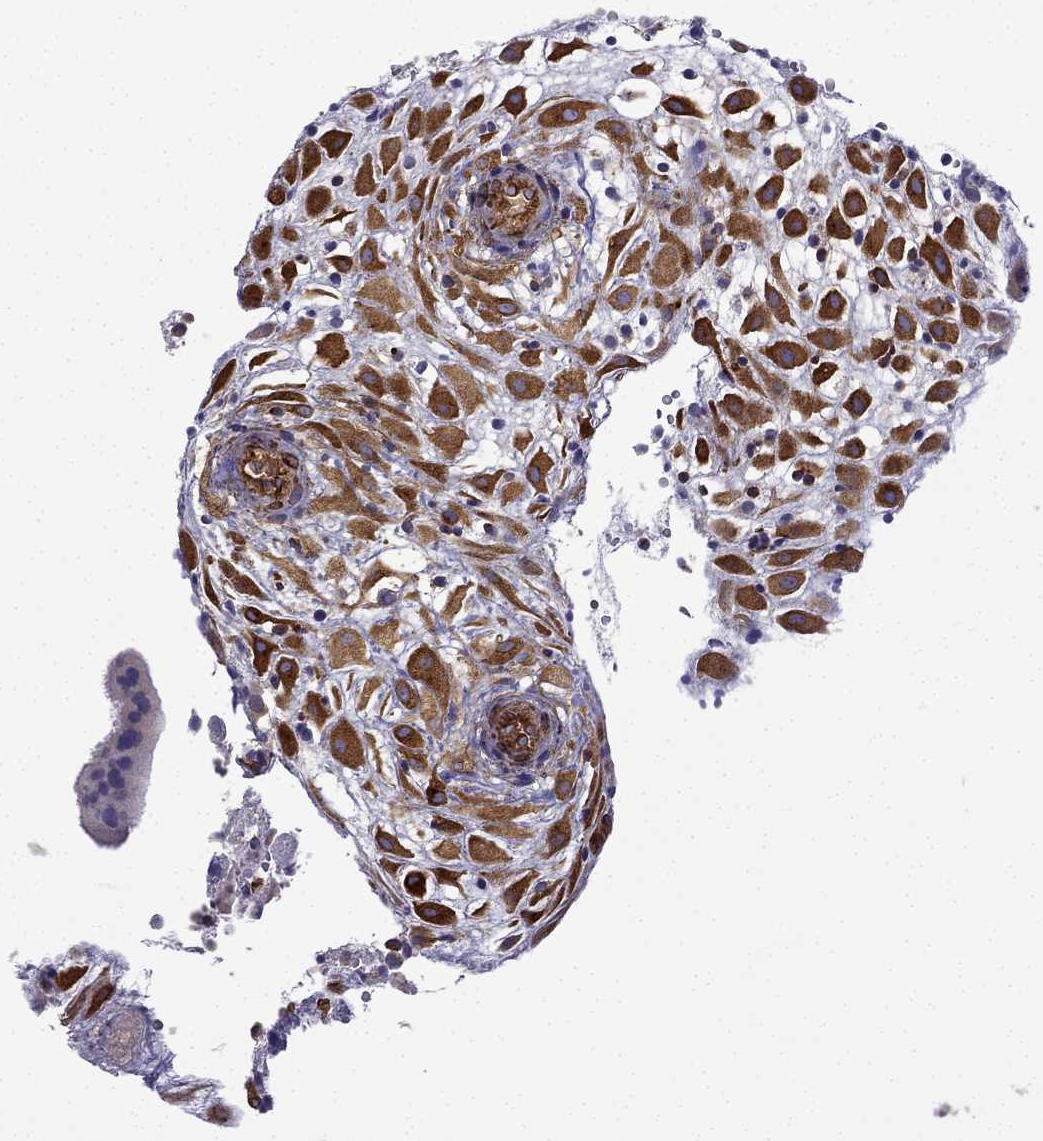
{"staining": {"intensity": "strong", "quantity": ">75%", "location": "cytoplasmic/membranous"}, "tissue": "placenta", "cell_type": "Decidual cells", "image_type": "normal", "snomed": [{"axis": "morphology", "description": "Normal tissue, NOS"}, {"axis": "topography", "description": "Placenta"}], "caption": "Placenta stained for a protein (brown) reveals strong cytoplasmic/membranous positive staining in approximately >75% of decidual cells.", "gene": "MAP4", "patient": {"sex": "female", "age": 24}}